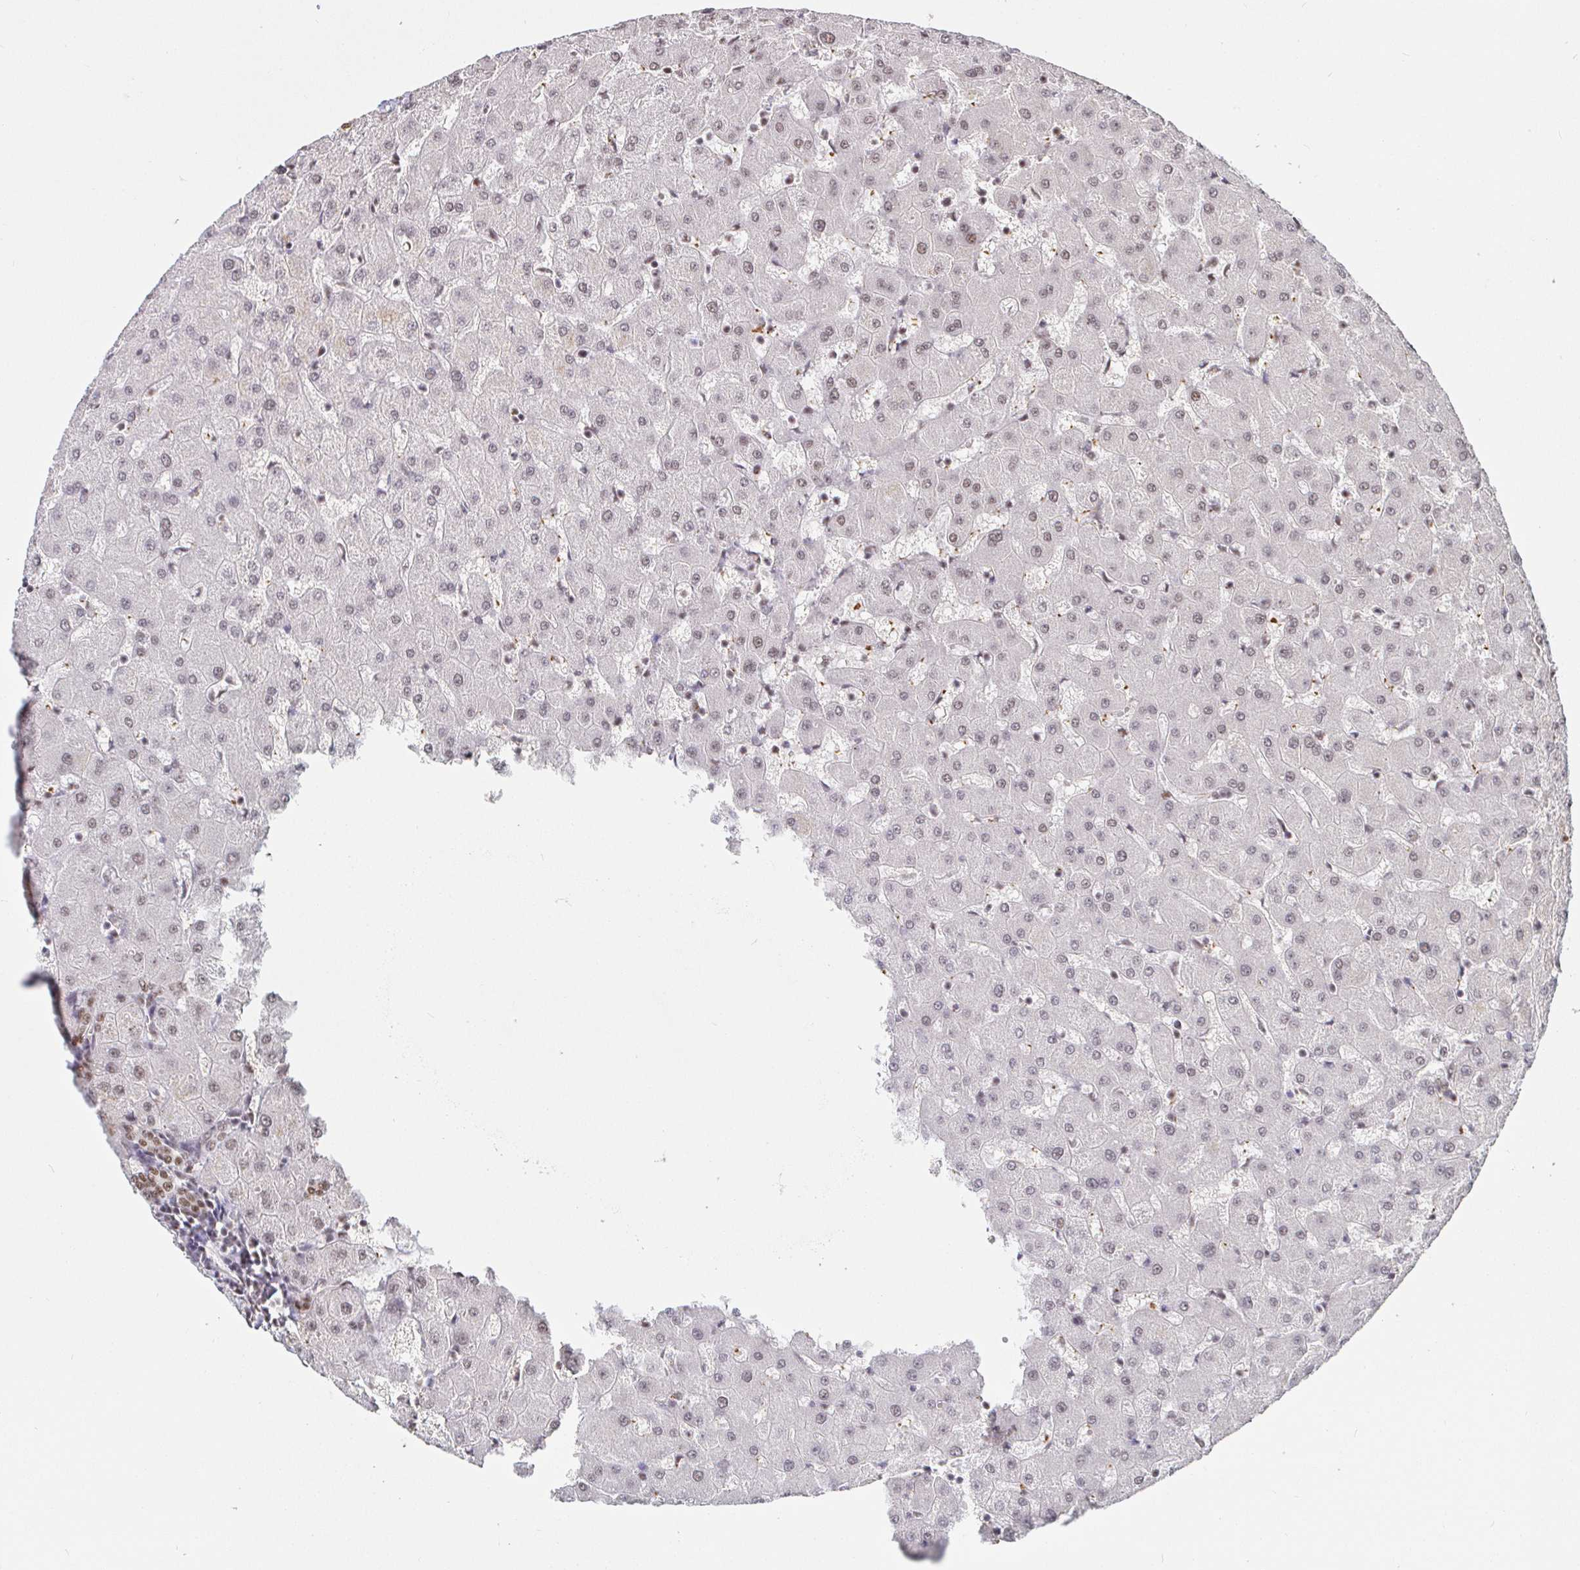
{"staining": {"intensity": "moderate", "quantity": ">75%", "location": "nuclear"}, "tissue": "liver", "cell_type": "Cholangiocytes", "image_type": "normal", "snomed": [{"axis": "morphology", "description": "Normal tissue, NOS"}, {"axis": "topography", "description": "Liver"}], "caption": "Immunohistochemistry (IHC) histopathology image of normal liver stained for a protein (brown), which shows medium levels of moderate nuclear expression in approximately >75% of cholangiocytes.", "gene": "SP3", "patient": {"sex": "female", "age": 63}}